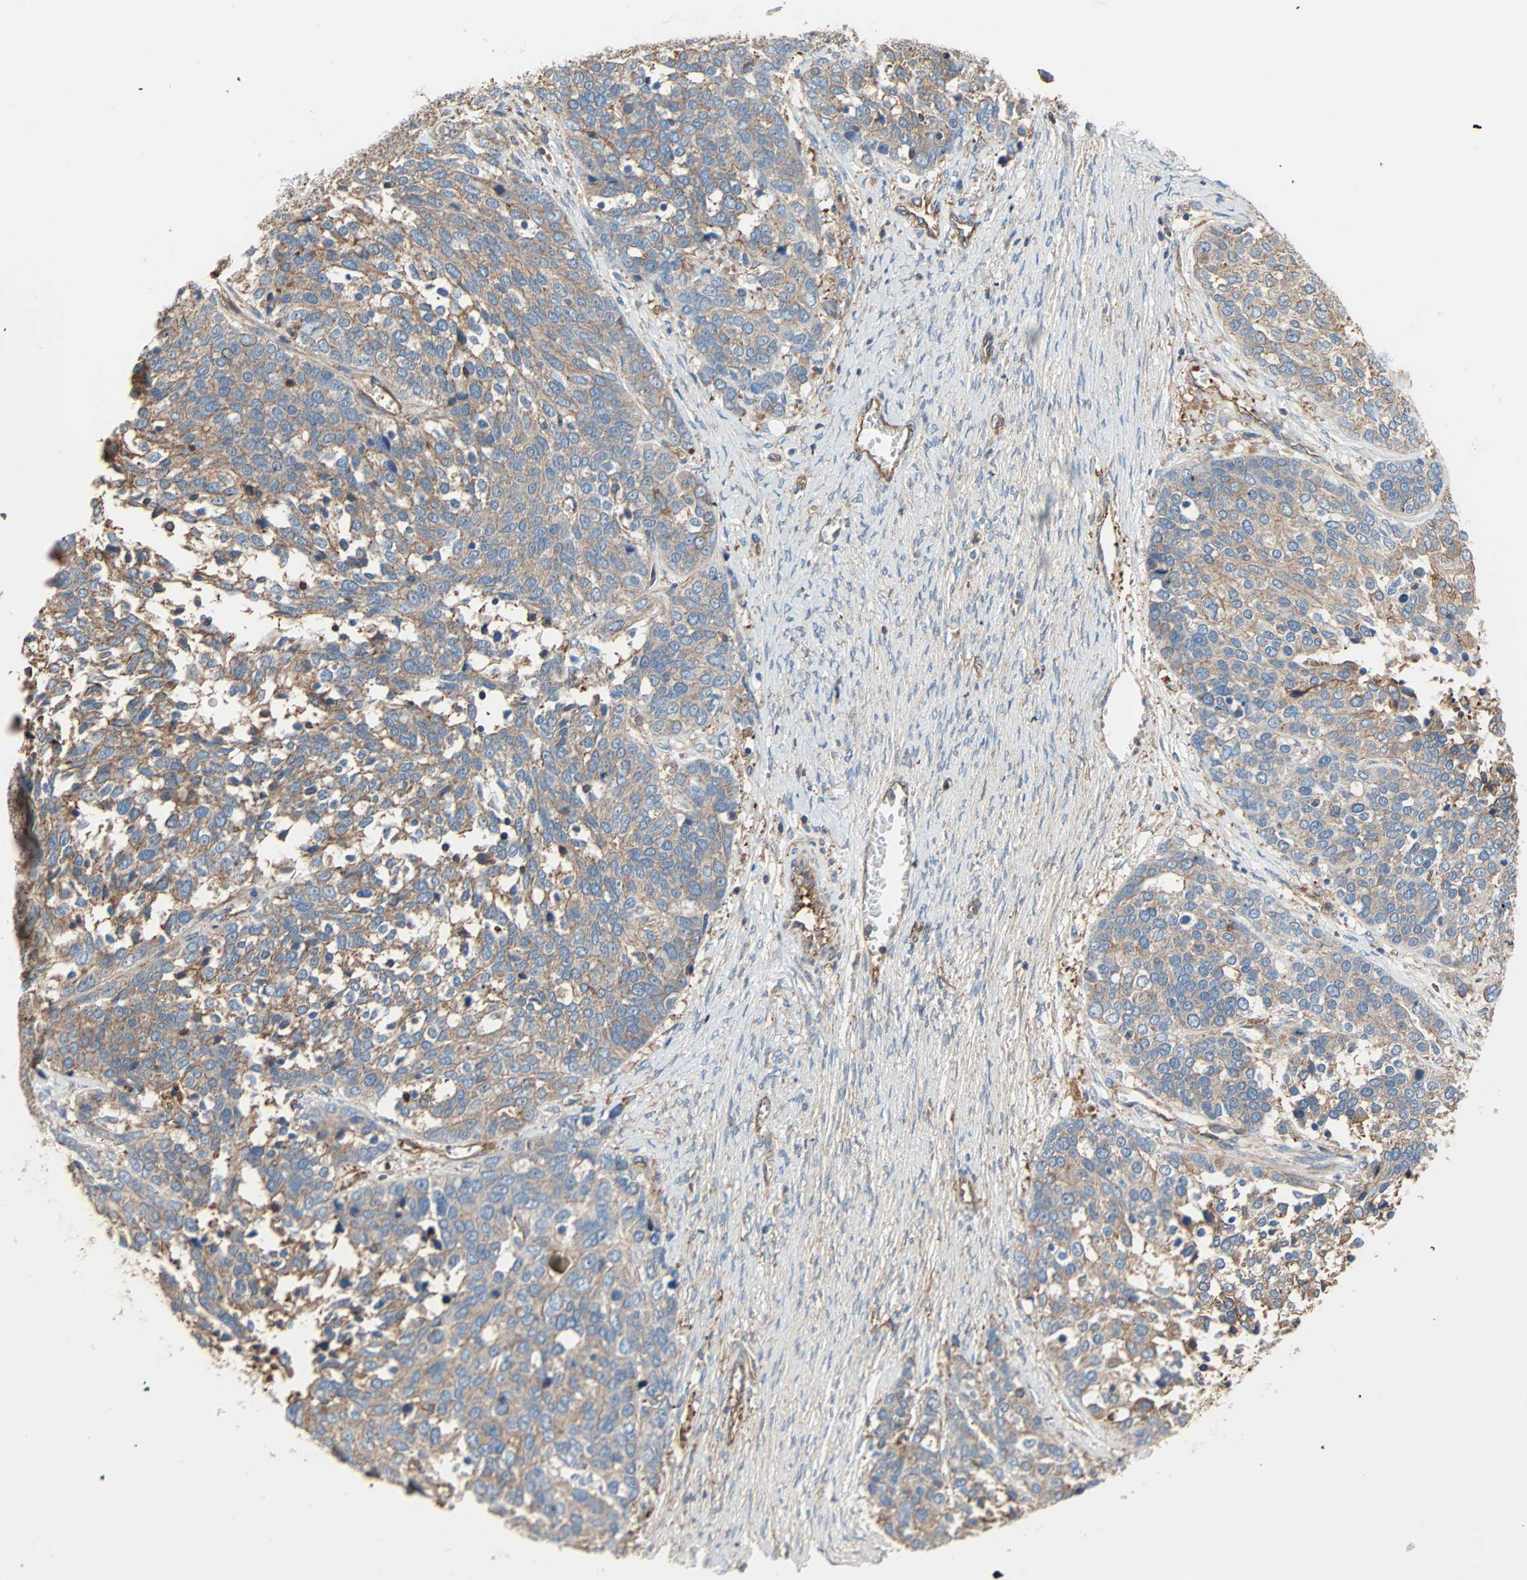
{"staining": {"intensity": "weak", "quantity": "25%-75%", "location": "cytoplasmic/membranous"}, "tissue": "ovarian cancer", "cell_type": "Tumor cells", "image_type": "cancer", "snomed": [{"axis": "morphology", "description": "Cystadenocarcinoma, serous, NOS"}, {"axis": "topography", "description": "Ovary"}], "caption": "DAB (3,3'-diaminobenzidine) immunohistochemical staining of ovarian cancer shows weak cytoplasmic/membranous protein expression in approximately 25%-75% of tumor cells. Using DAB (brown) and hematoxylin (blue) stains, captured at high magnification using brightfield microscopy.", "gene": "GALNT10", "patient": {"sex": "female", "age": 44}}